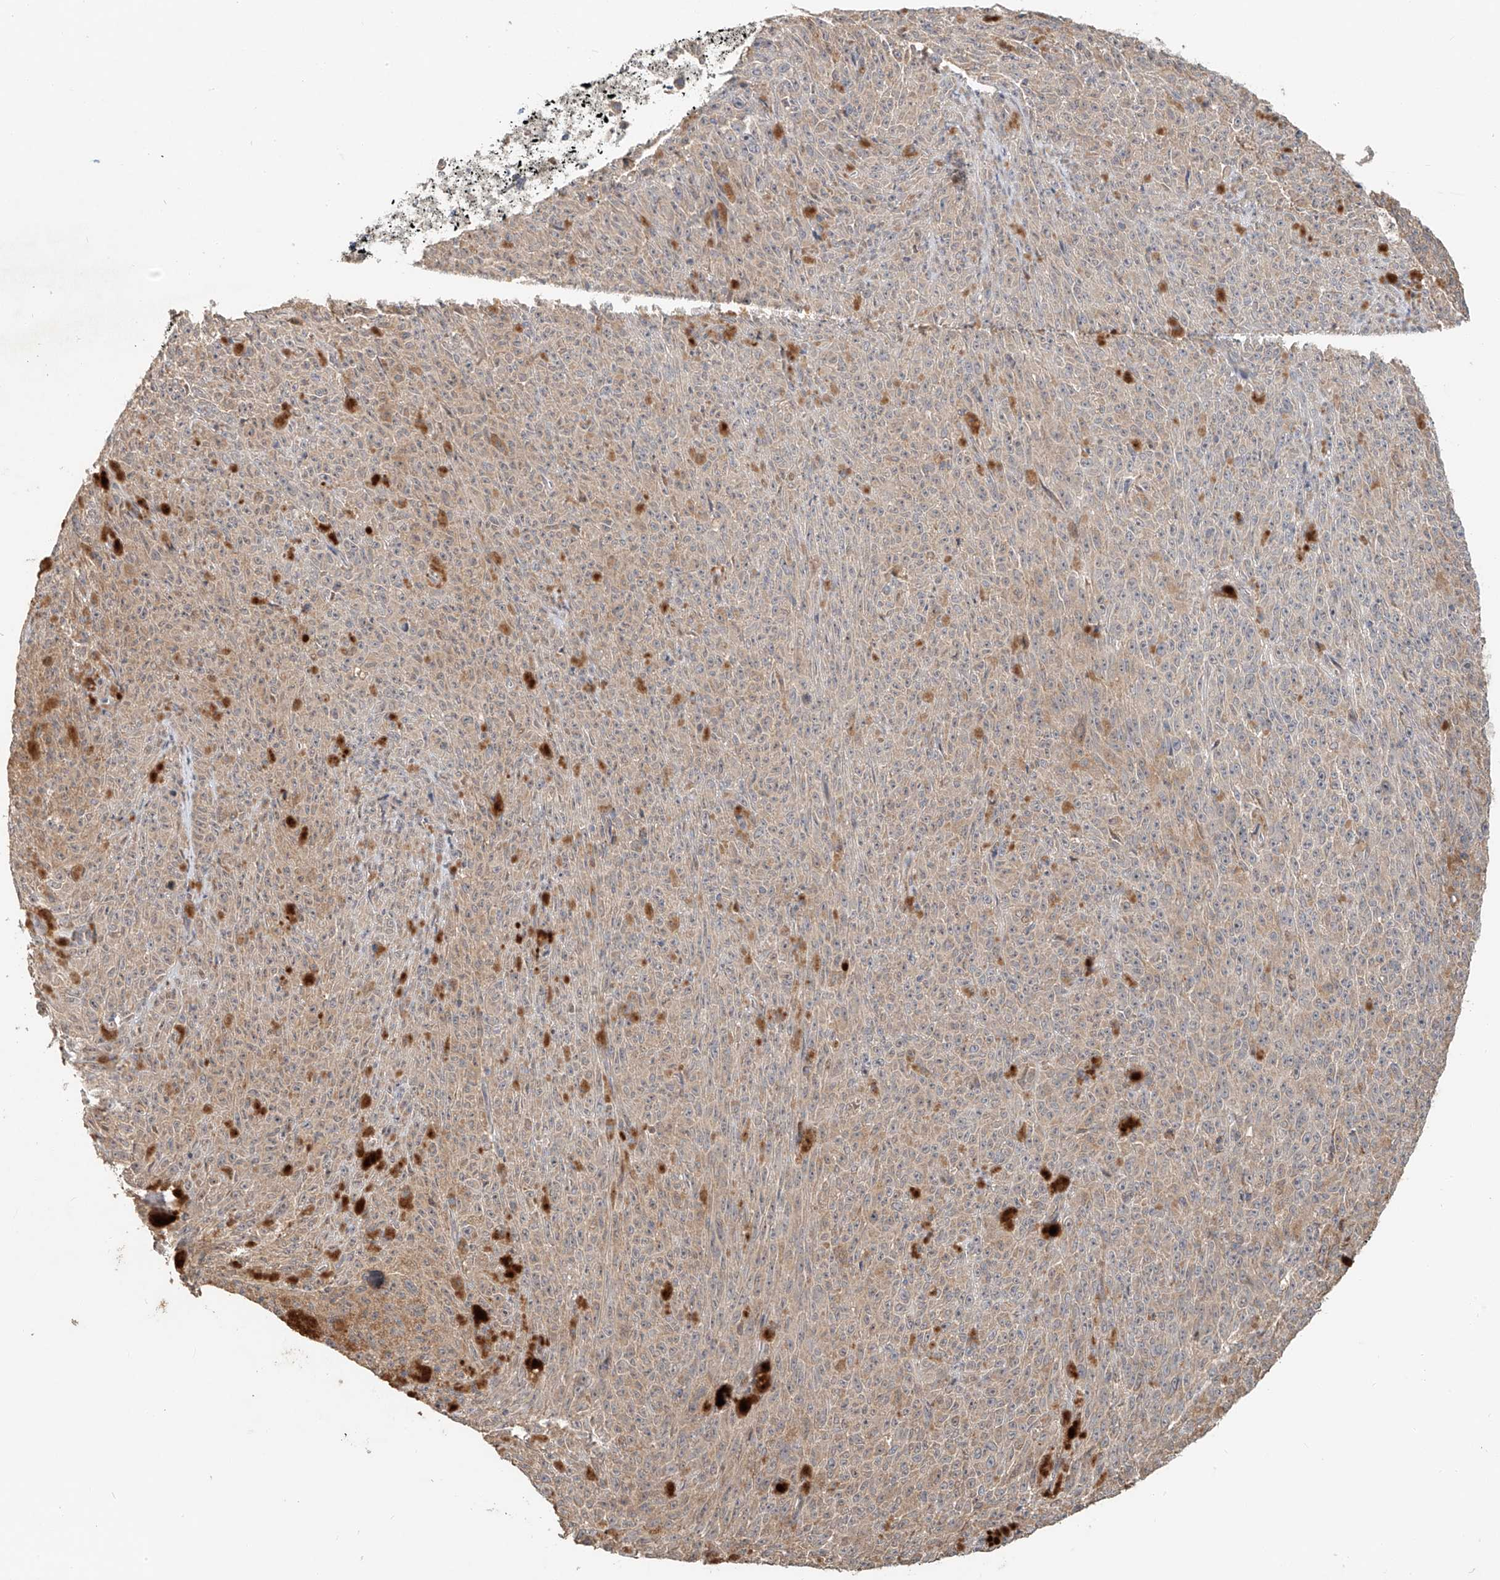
{"staining": {"intensity": "weak", "quantity": "25%-75%", "location": "cytoplasmic/membranous"}, "tissue": "melanoma", "cell_type": "Tumor cells", "image_type": "cancer", "snomed": [{"axis": "morphology", "description": "Malignant melanoma, NOS"}, {"axis": "topography", "description": "Skin"}], "caption": "Immunohistochemical staining of malignant melanoma demonstrates low levels of weak cytoplasmic/membranous protein positivity in approximately 25%-75% of tumor cells.", "gene": "TMEM61", "patient": {"sex": "female", "age": 82}}